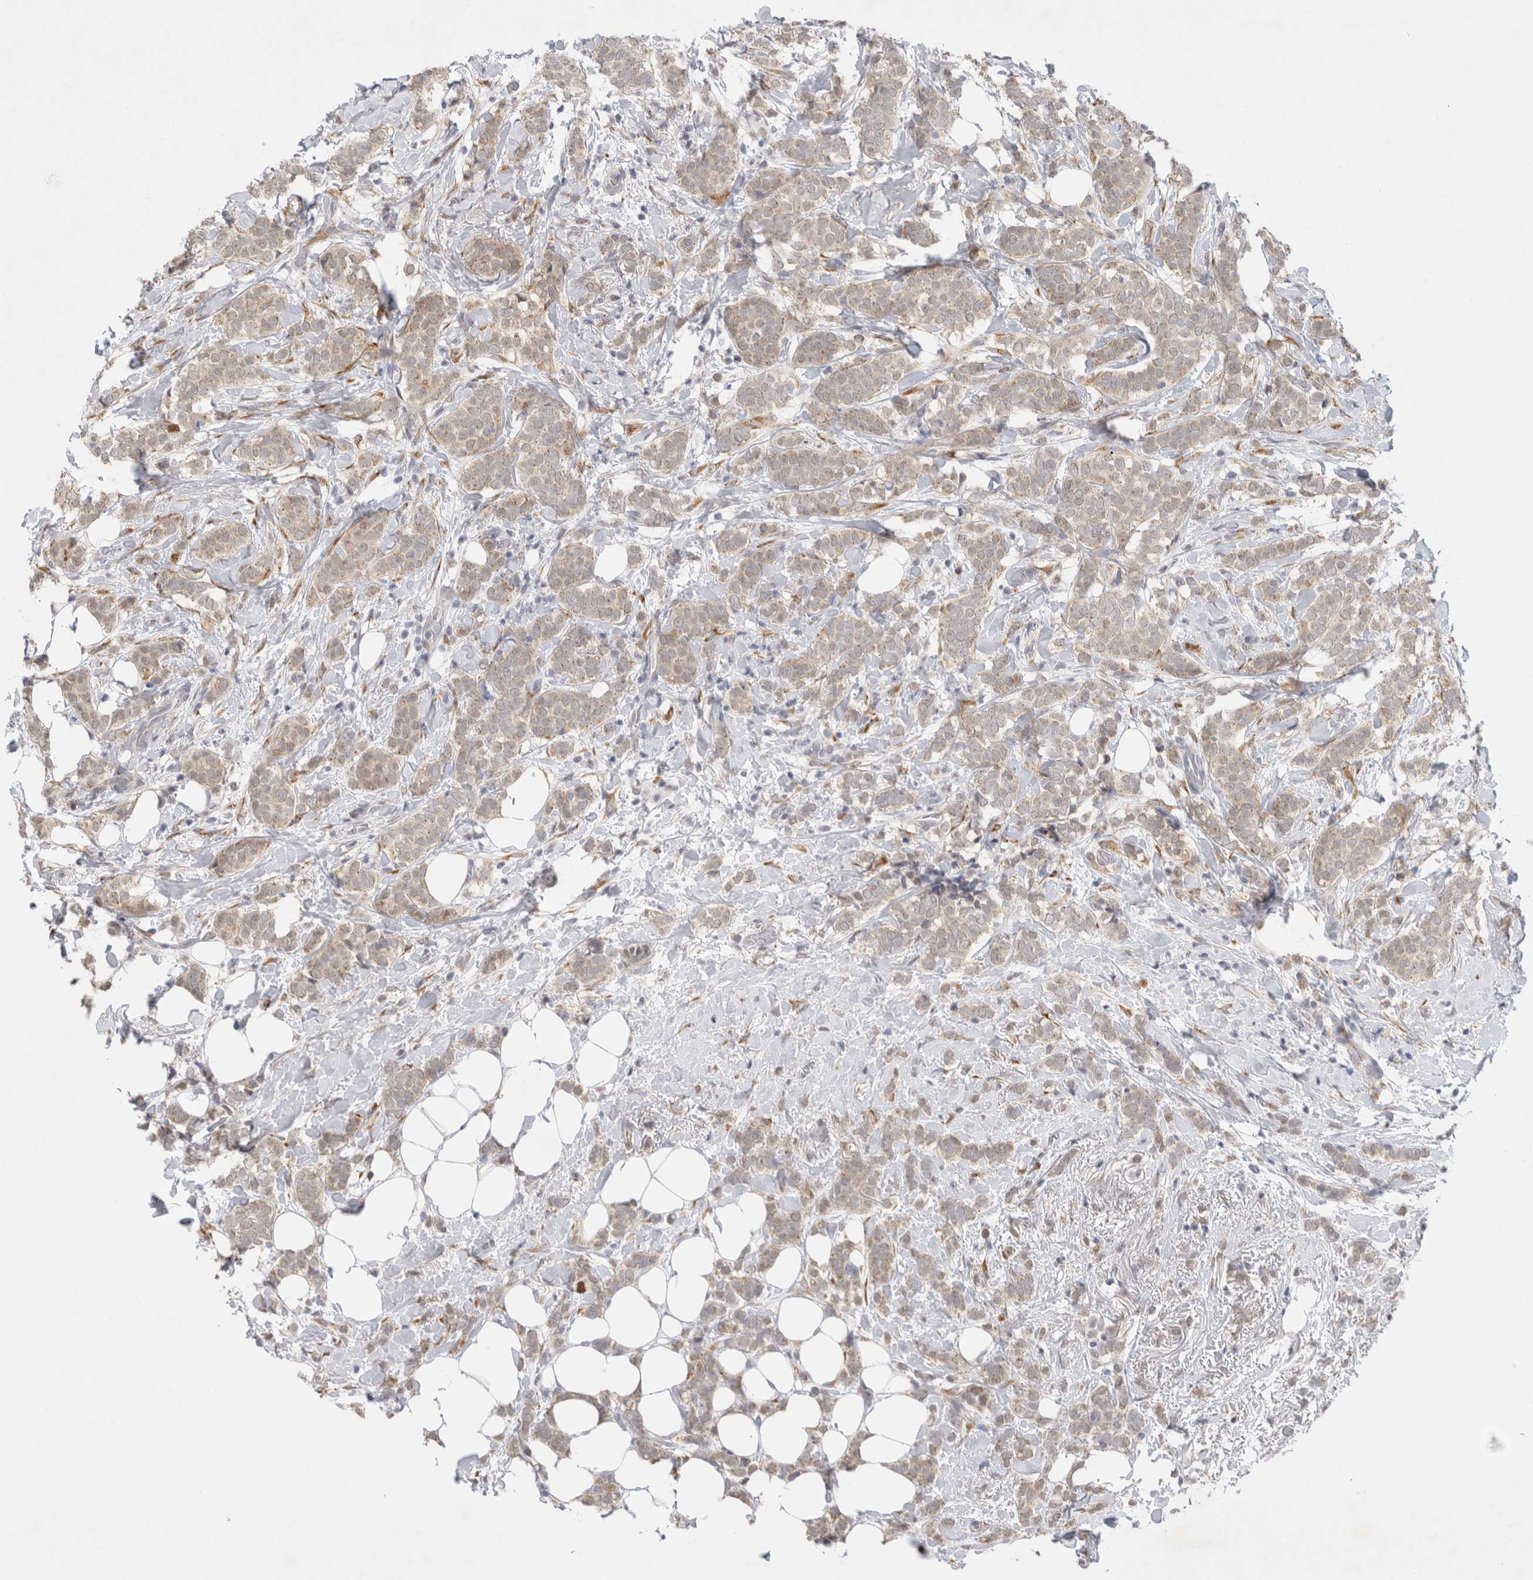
{"staining": {"intensity": "weak", "quantity": "25%-75%", "location": "cytoplasmic/membranous"}, "tissue": "breast cancer", "cell_type": "Tumor cells", "image_type": "cancer", "snomed": [{"axis": "morphology", "description": "Lobular carcinoma"}, {"axis": "topography", "description": "Breast"}], "caption": "Protein staining of breast cancer tissue reveals weak cytoplasmic/membranous staining in about 25%-75% of tumor cells.", "gene": "TRMT1L", "patient": {"sex": "female", "age": 50}}